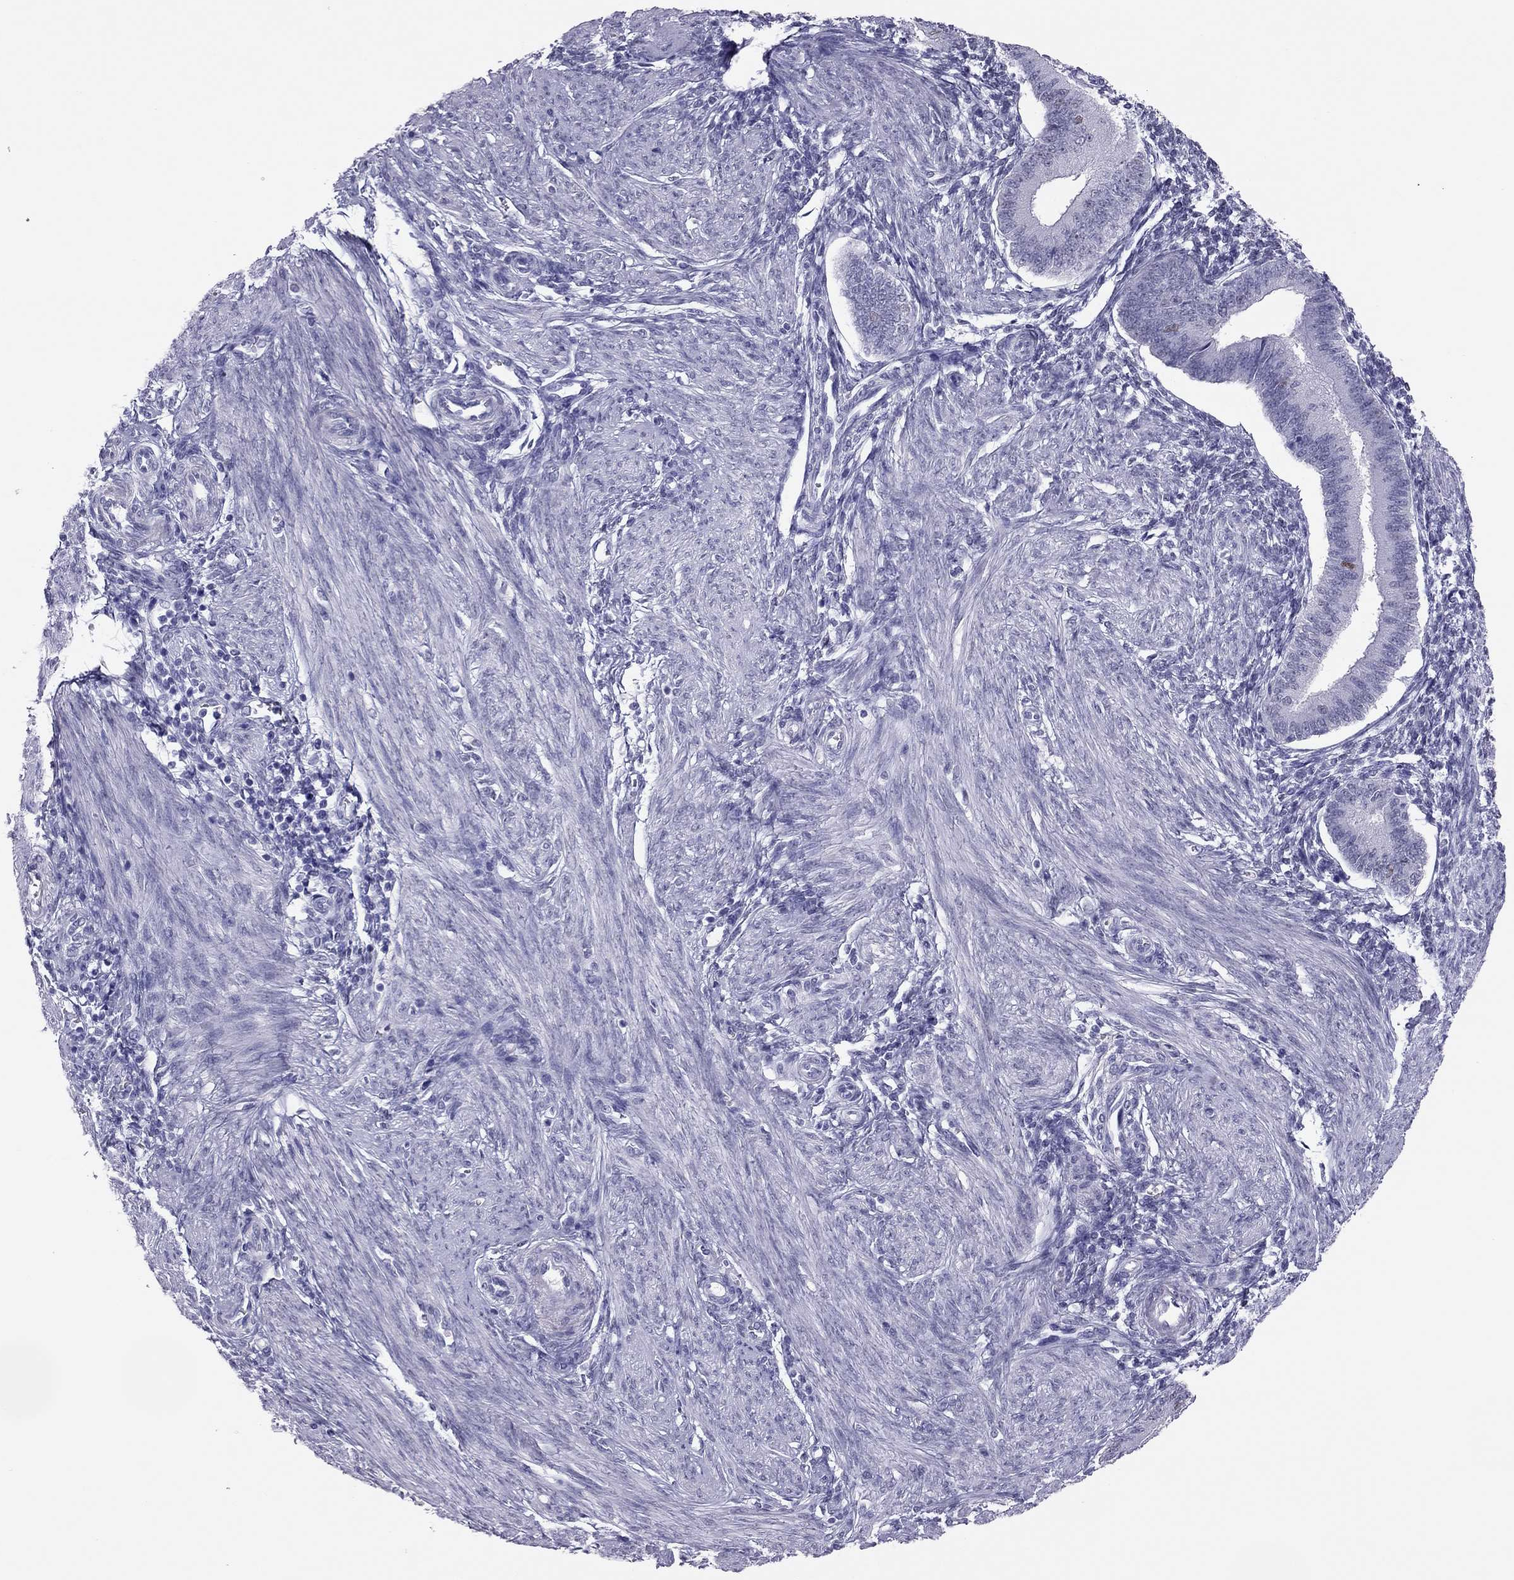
{"staining": {"intensity": "negative", "quantity": "none", "location": "none"}, "tissue": "endometrium", "cell_type": "Cells in endometrial stroma", "image_type": "normal", "snomed": [{"axis": "morphology", "description": "Normal tissue, NOS"}, {"axis": "topography", "description": "Endometrium"}], "caption": "This is a histopathology image of immunohistochemistry (IHC) staining of unremarkable endometrium, which shows no expression in cells in endometrial stroma.", "gene": "PHOX2A", "patient": {"sex": "female", "age": 39}}